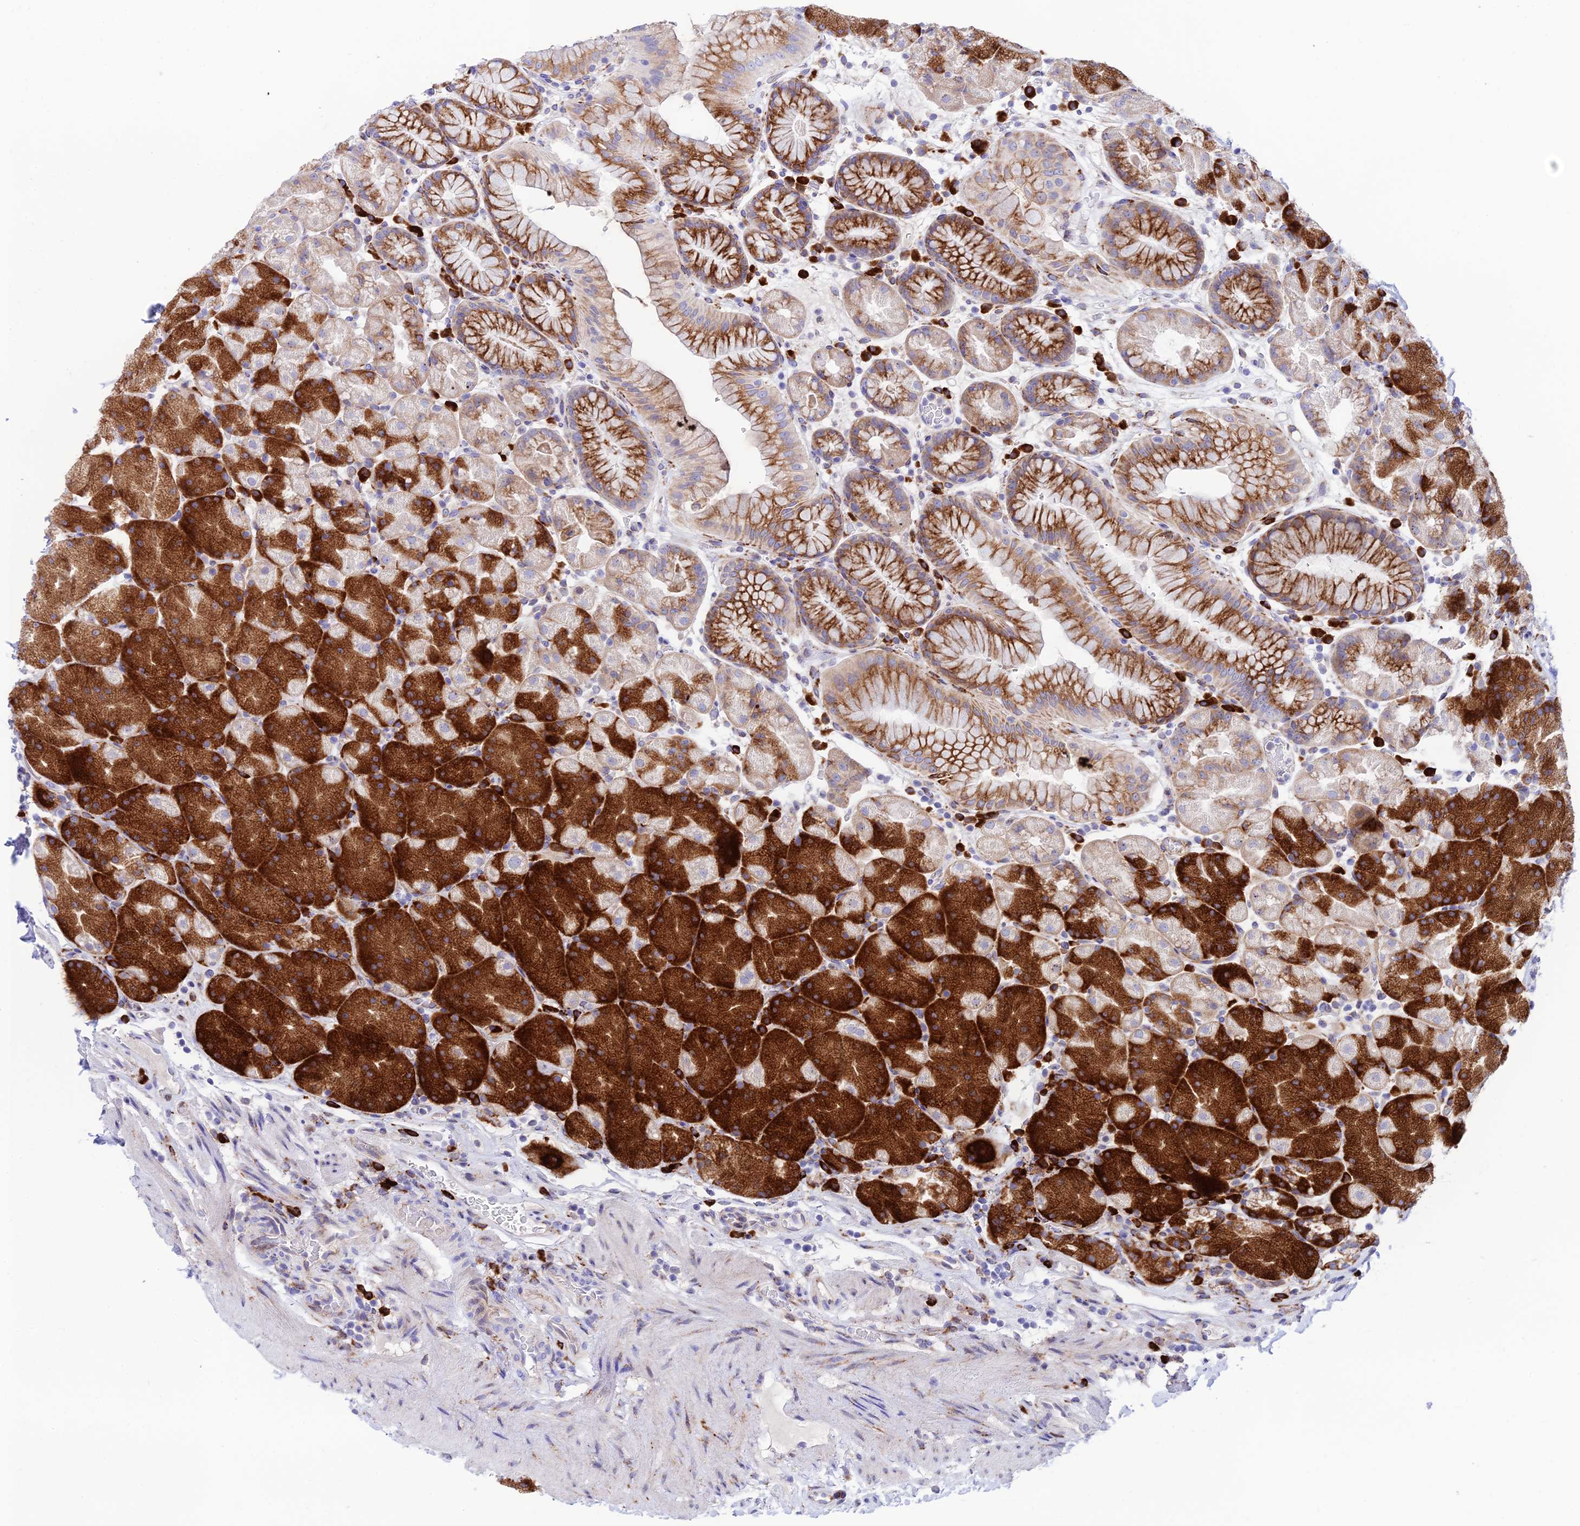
{"staining": {"intensity": "strong", "quantity": "25%-75%", "location": "cytoplasmic/membranous"}, "tissue": "stomach", "cell_type": "Glandular cells", "image_type": "normal", "snomed": [{"axis": "morphology", "description": "Normal tissue, NOS"}, {"axis": "topography", "description": "Stomach, upper"}, {"axis": "topography", "description": "Stomach, lower"}], "caption": "Immunohistochemical staining of unremarkable human stomach reveals 25%-75% levels of strong cytoplasmic/membranous protein positivity in about 25%-75% of glandular cells. (Brightfield microscopy of DAB IHC at high magnification).", "gene": "TUBGCP6", "patient": {"sex": "male", "age": 67}}